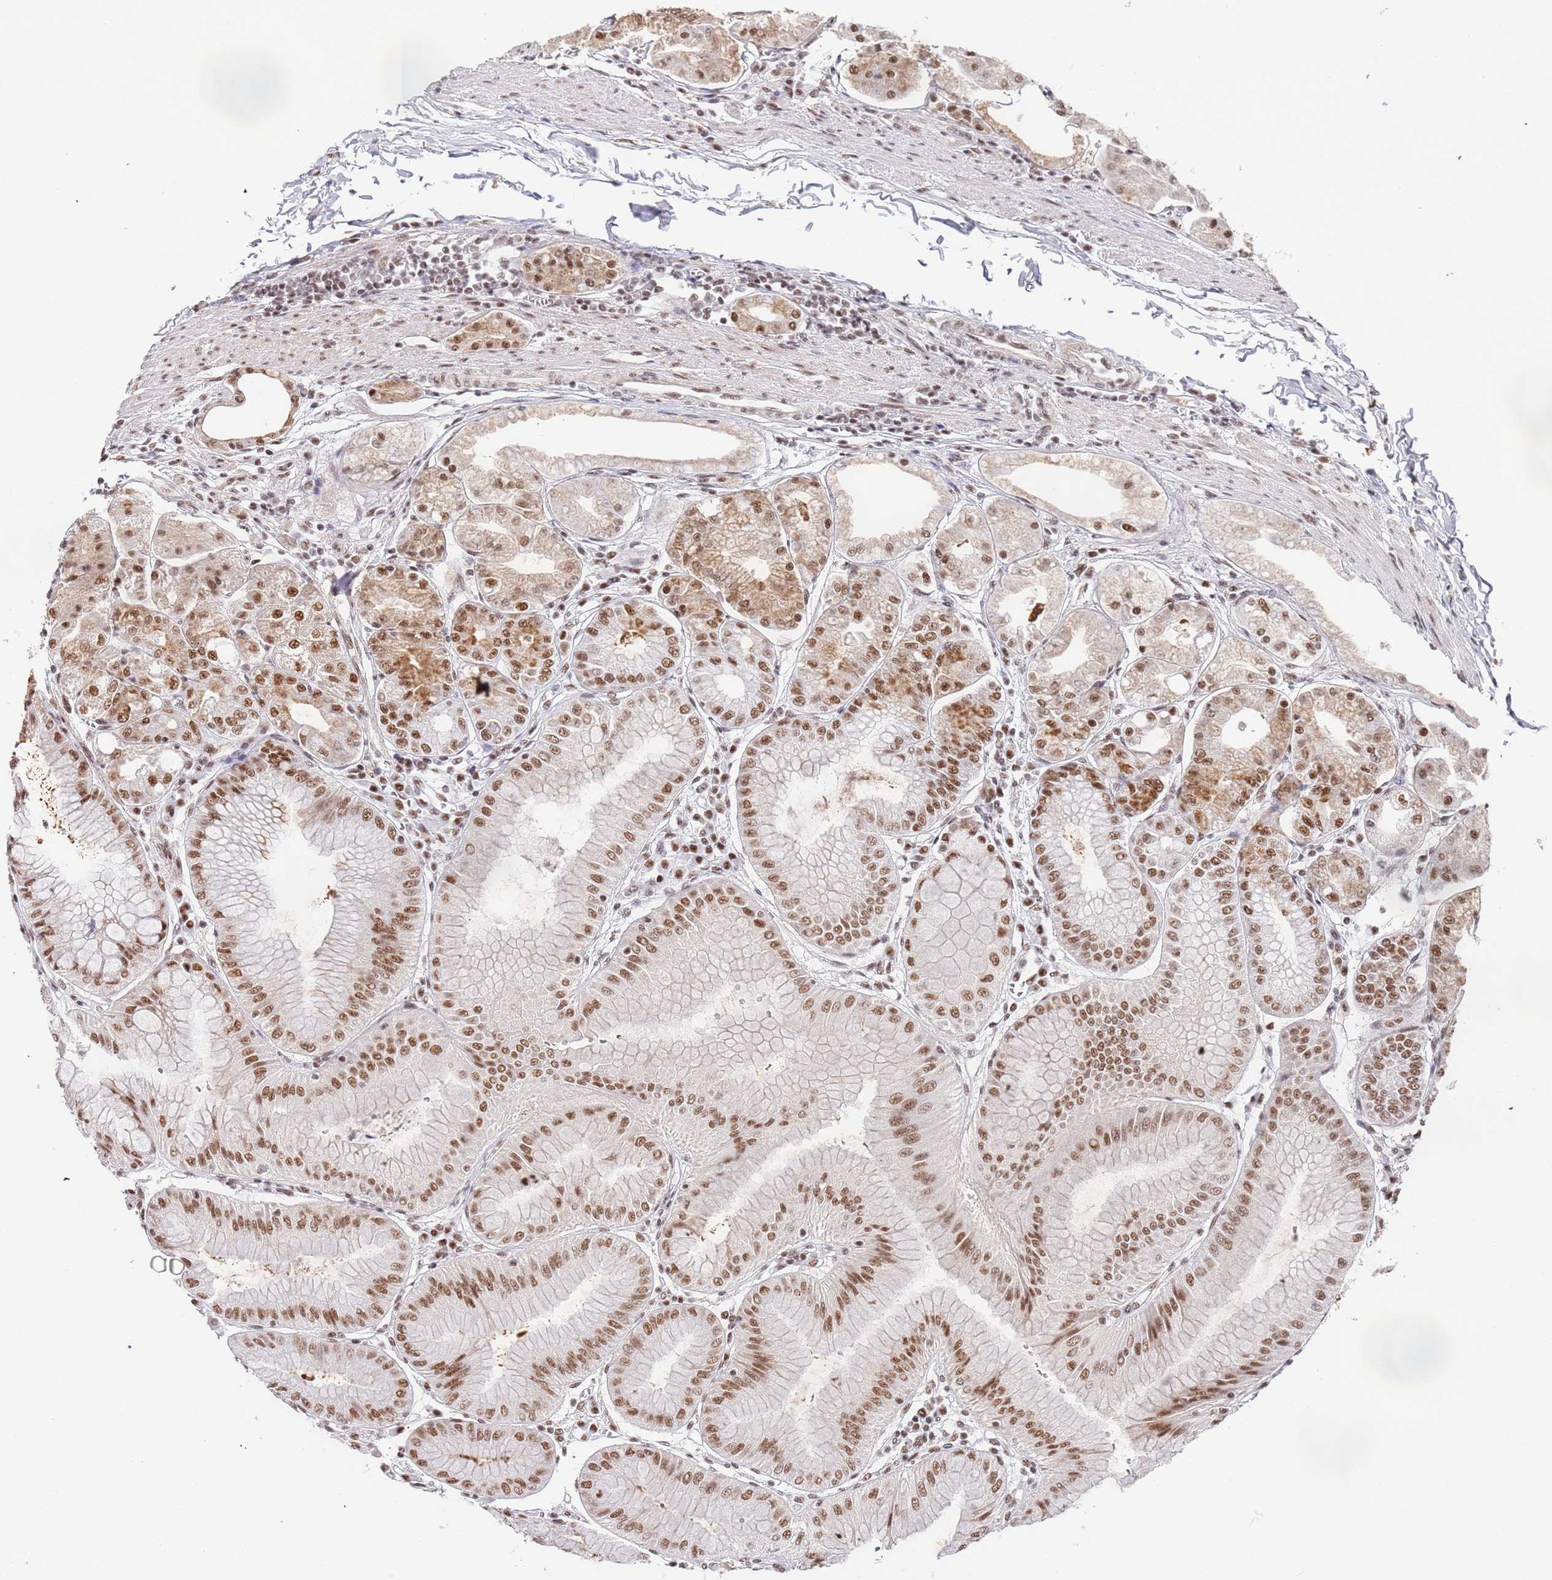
{"staining": {"intensity": "strong", "quantity": ">75%", "location": "nuclear"}, "tissue": "stomach", "cell_type": "Glandular cells", "image_type": "normal", "snomed": [{"axis": "morphology", "description": "Normal tissue, NOS"}, {"axis": "topography", "description": "Stomach, lower"}], "caption": "Protein analysis of normal stomach displays strong nuclear expression in approximately >75% of glandular cells.", "gene": "AKAP8L", "patient": {"sex": "male", "age": 71}}